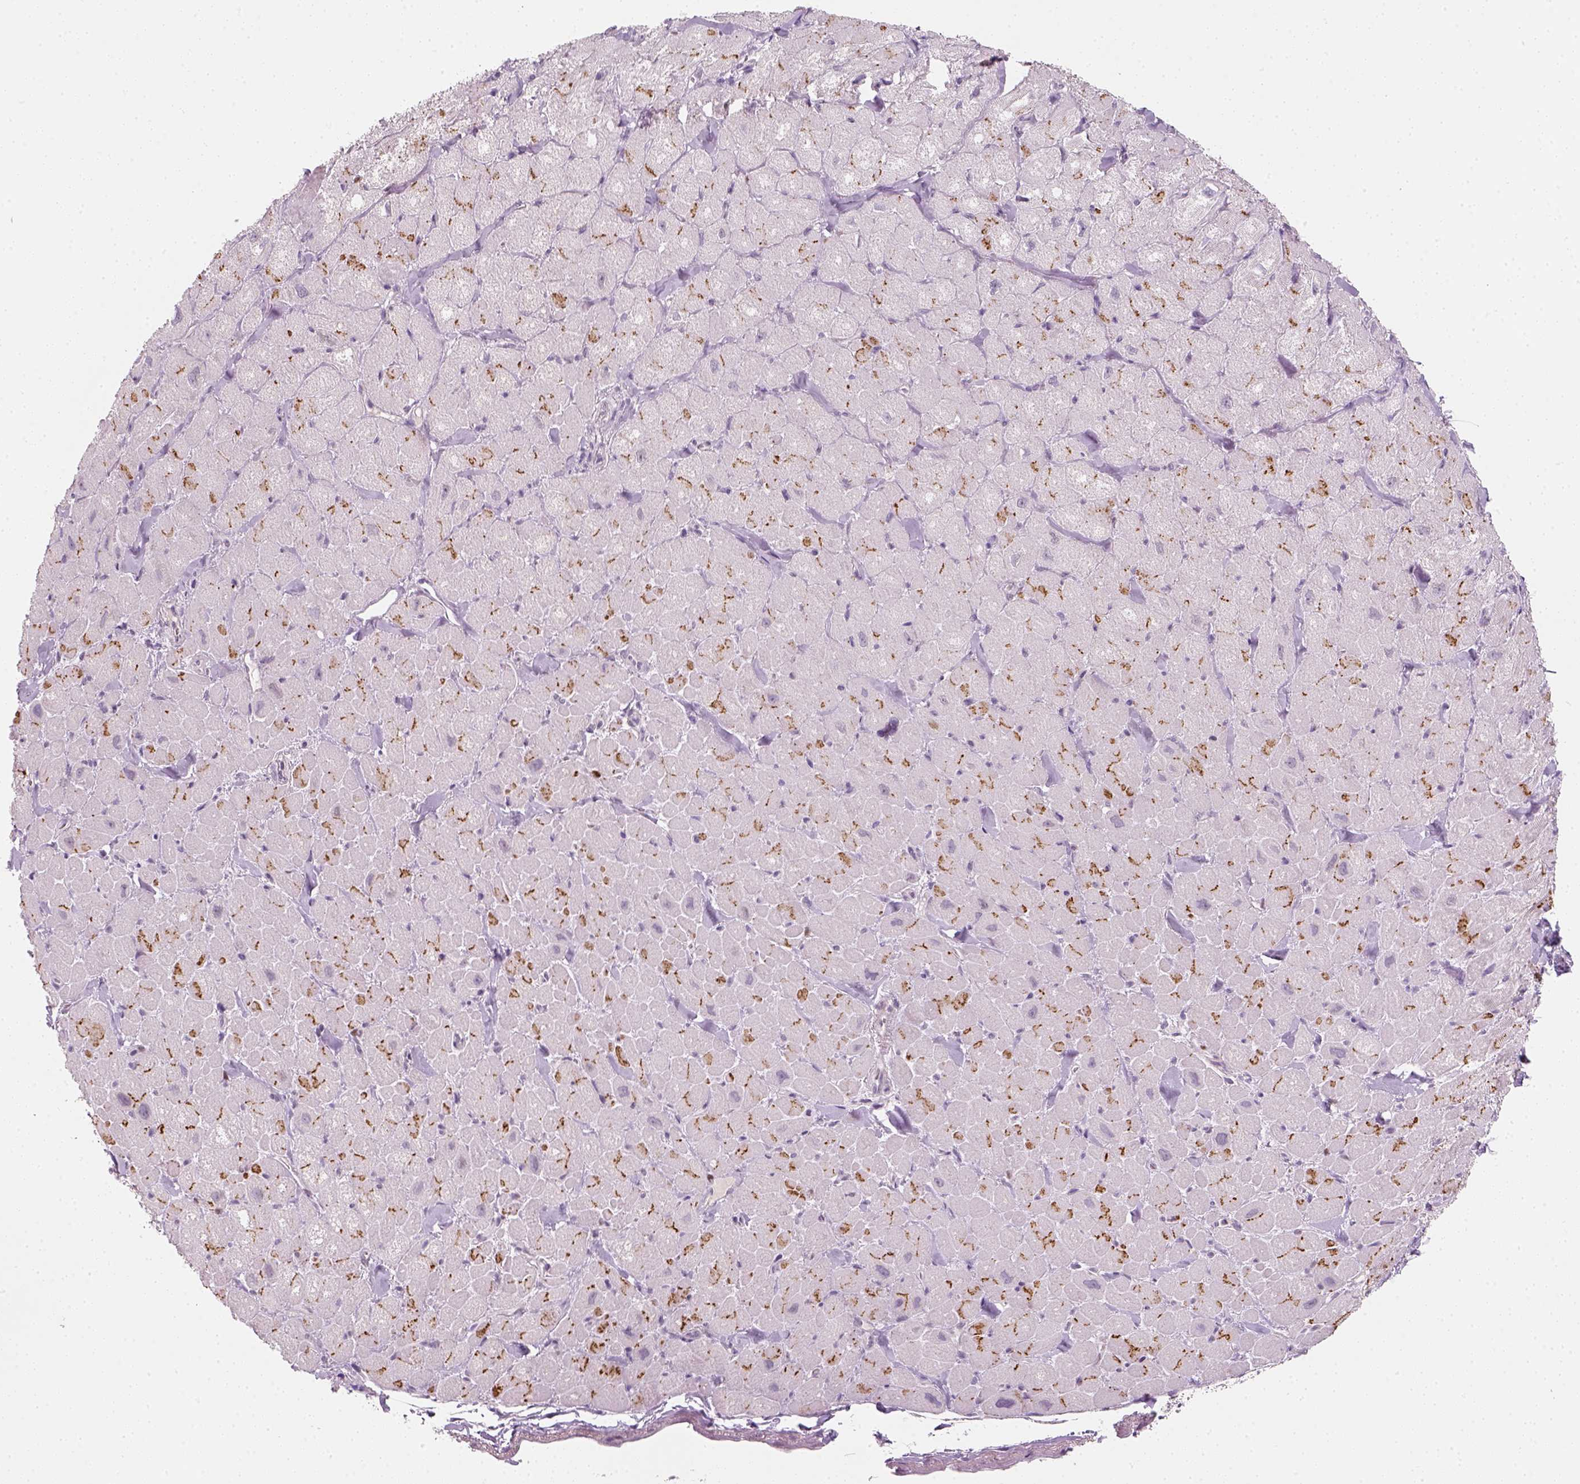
{"staining": {"intensity": "negative", "quantity": "none", "location": "none"}, "tissue": "heart muscle", "cell_type": "Cardiomyocytes", "image_type": "normal", "snomed": [{"axis": "morphology", "description": "Normal tissue, NOS"}, {"axis": "topography", "description": "Heart"}], "caption": "Immunohistochemical staining of benign human heart muscle reveals no significant positivity in cardiomyocytes. (DAB (3,3'-diaminobenzidine) immunohistochemistry, high magnification).", "gene": "TP53", "patient": {"sex": "male", "age": 60}}